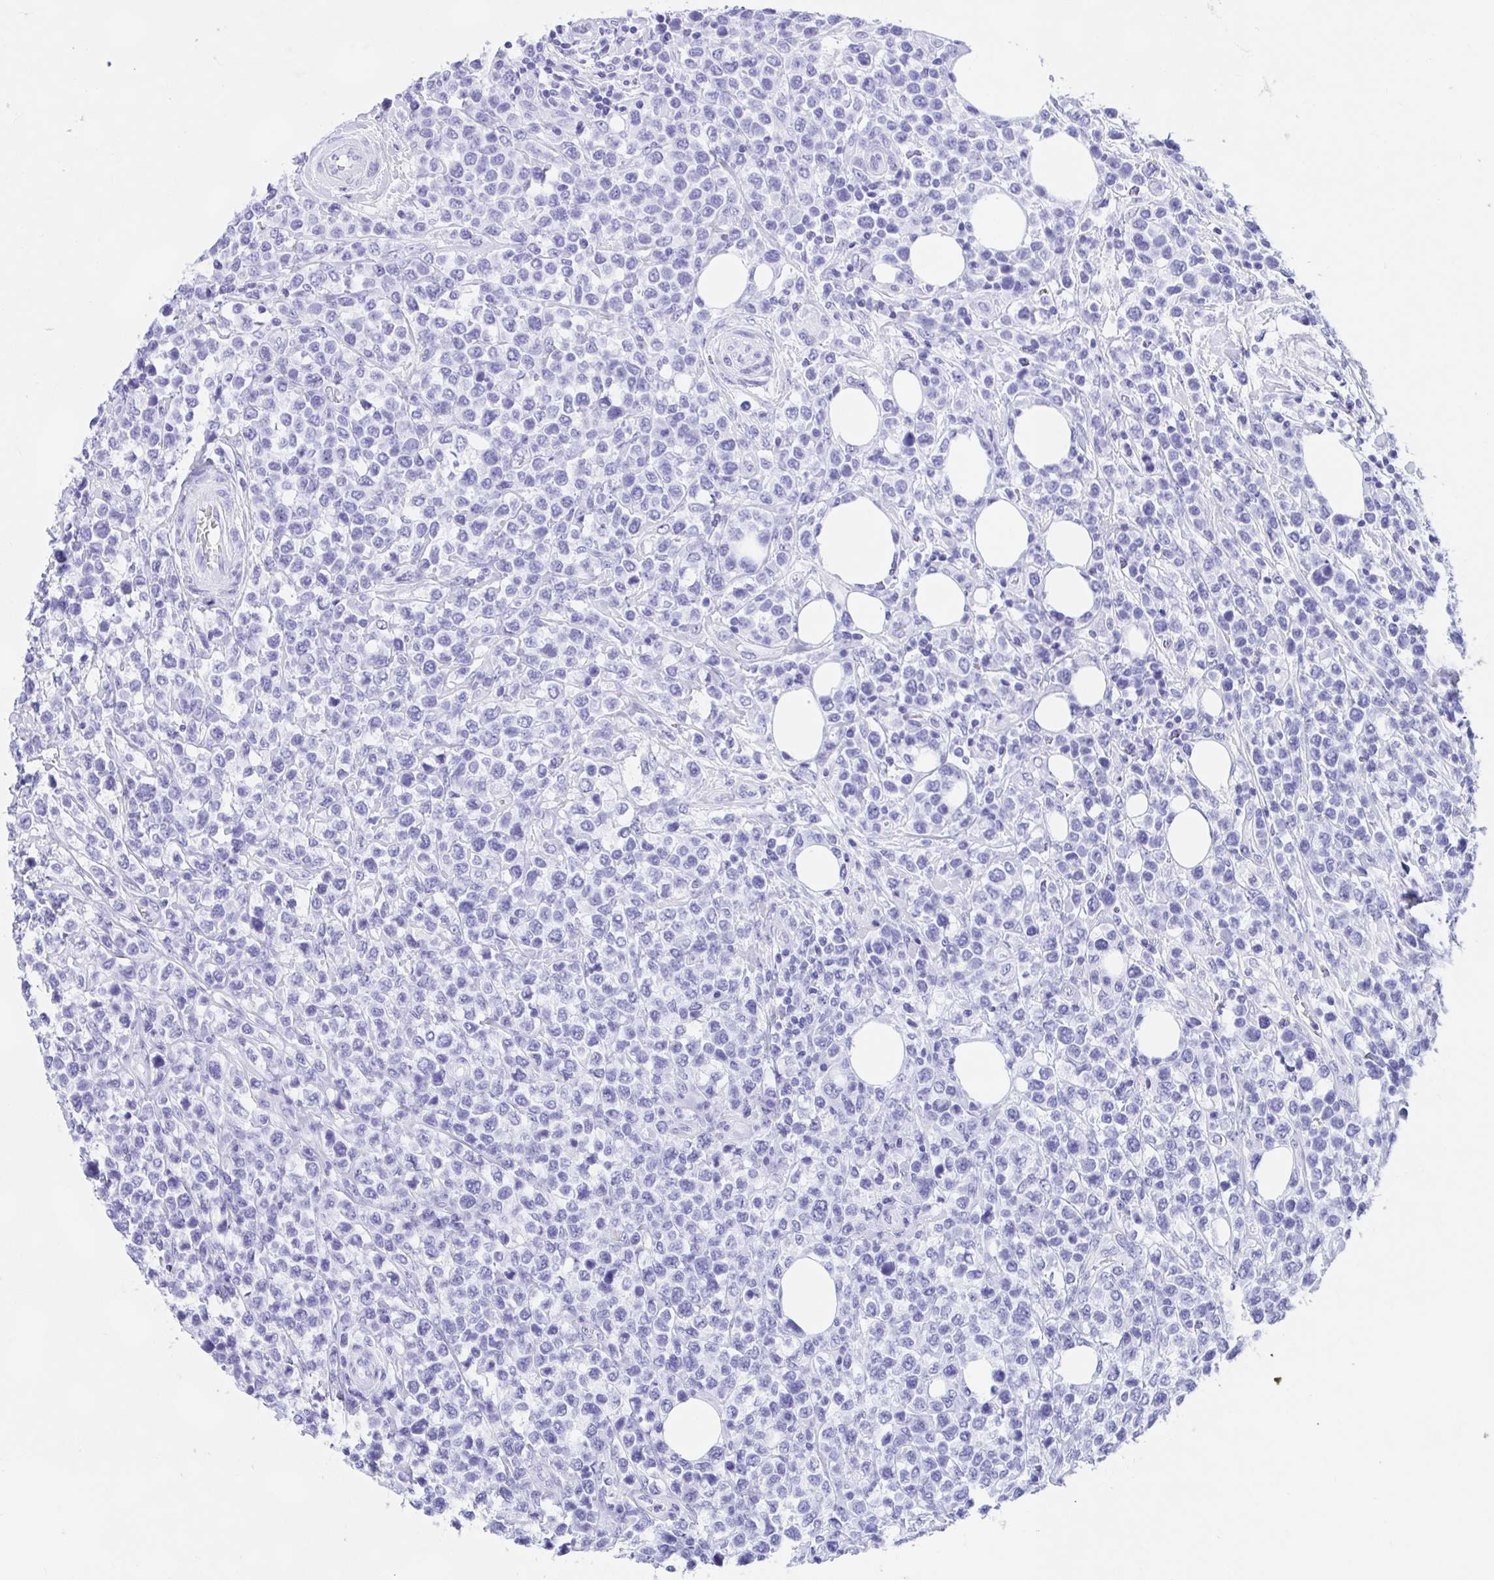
{"staining": {"intensity": "negative", "quantity": "none", "location": "none"}, "tissue": "lymphoma", "cell_type": "Tumor cells", "image_type": "cancer", "snomed": [{"axis": "morphology", "description": "Malignant lymphoma, non-Hodgkin's type, High grade"}, {"axis": "topography", "description": "Soft tissue"}], "caption": "Image shows no significant protein staining in tumor cells of lymphoma.", "gene": "ANK1", "patient": {"sex": "female", "age": 56}}